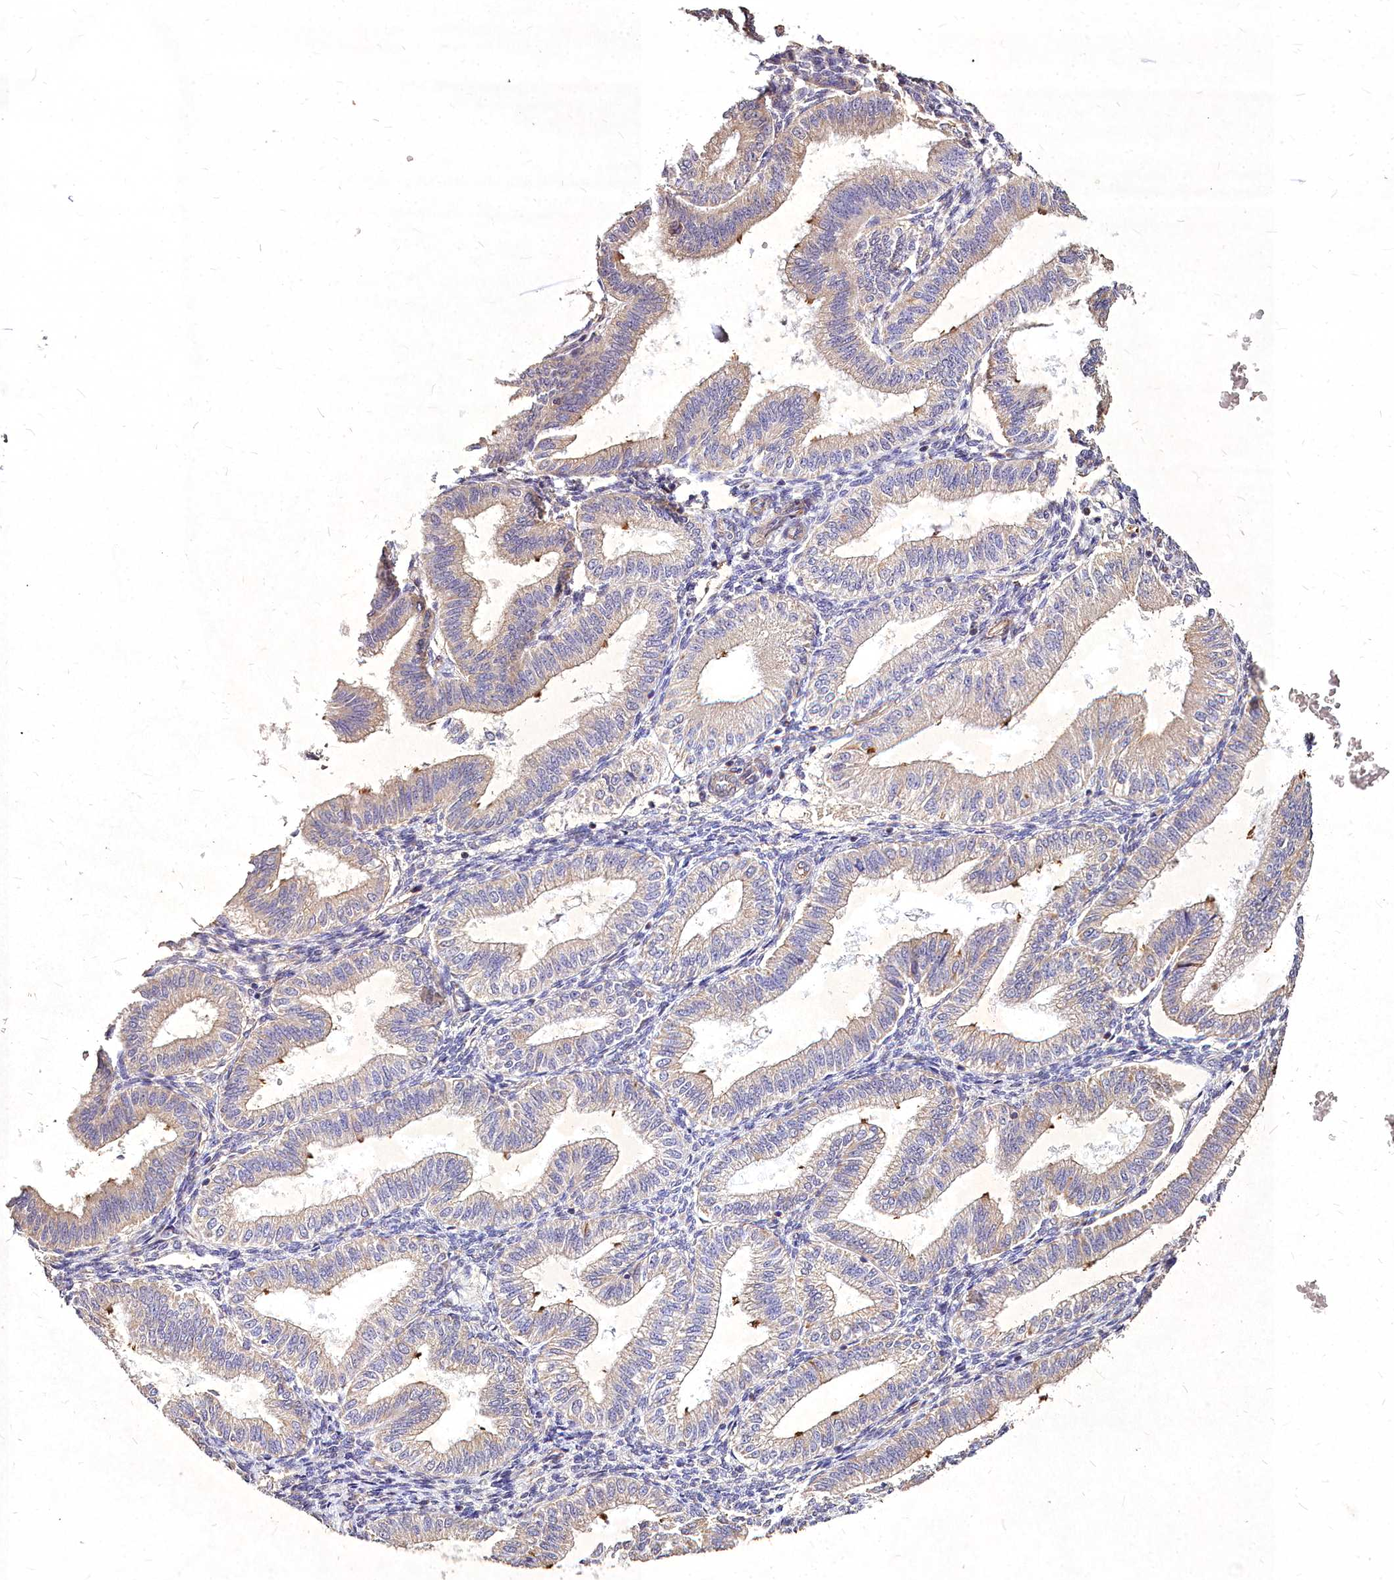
{"staining": {"intensity": "moderate", "quantity": "25%-75%", "location": "cytoplasmic/membranous"}, "tissue": "endometrium", "cell_type": "Cells in endometrial stroma", "image_type": "normal", "snomed": [{"axis": "morphology", "description": "Normal tissue, NOS"}, {"axis": "topography", "description": "Endometrium"}], "caption": "A high-resolution histopathology image shows immunohistochemistry (IHC) staining of benign endometrium, which reveals moderate cytoplasmic/membranous expression in approximately 25%-75% of cells in endometrial stroma.", "gene": "SKA1", "patient": {"sex": "female", "age": 39}}